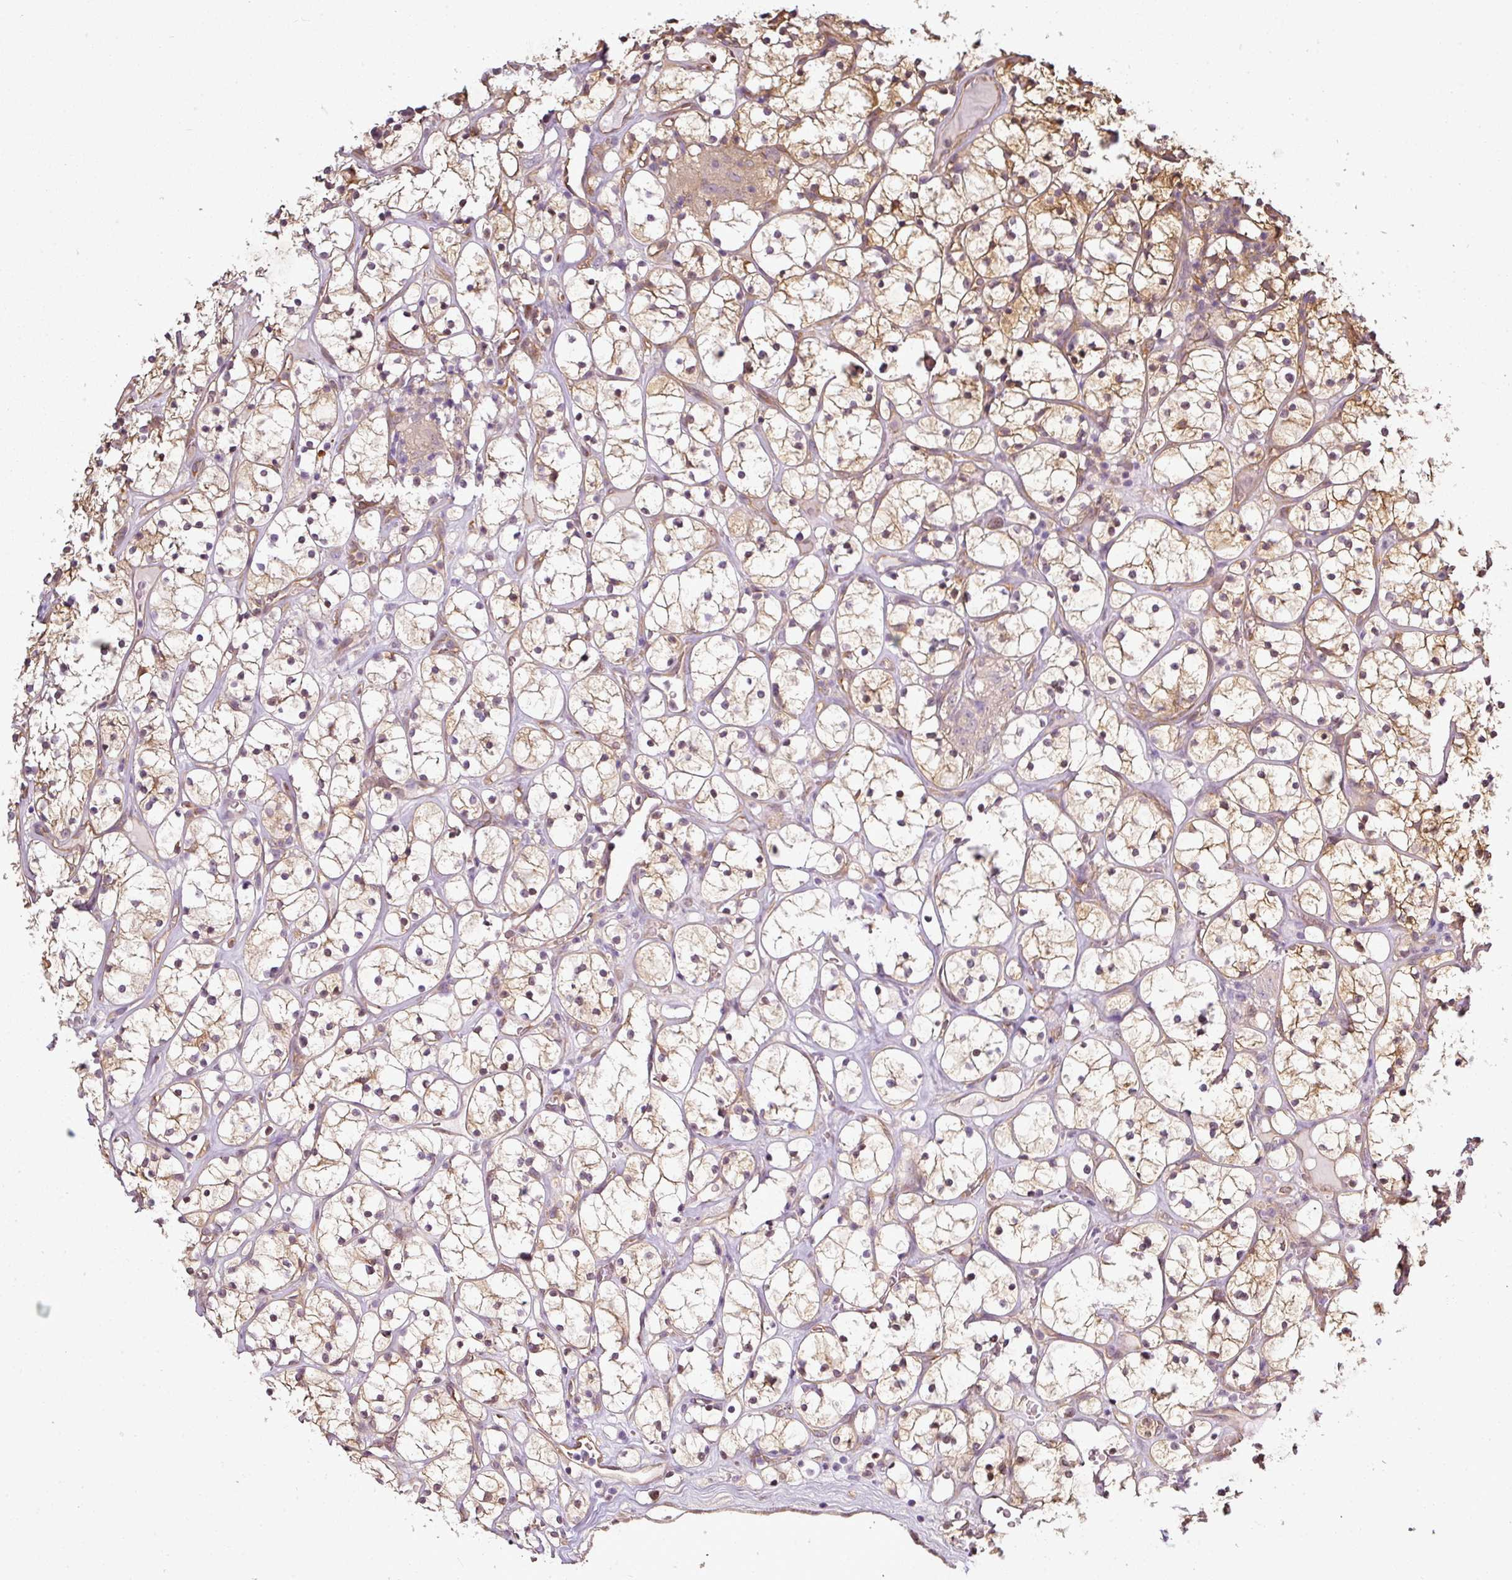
{"staining": {"intensity": "weak", "quantity": ">75%", "location": "cytoplasmic/membranous"}, "tissue": "renal cancer", "cell_type": "Tumor cells", "image_type": "cancer", "snomed": [{"axis": "morphology", "description": "Adenocarcinoma, NOS"}, {"axis": "topography", "description": "Kidney"}], "caption": "Weak cytoplasmic/membranous positivity for a protein is seen in approximately >75% of tumor cells of renal adenocarcinoma using immunohistochemistry (IHC).", "gene": "ANKRD18A", "patient": {"sex": "female", "age": 64}}